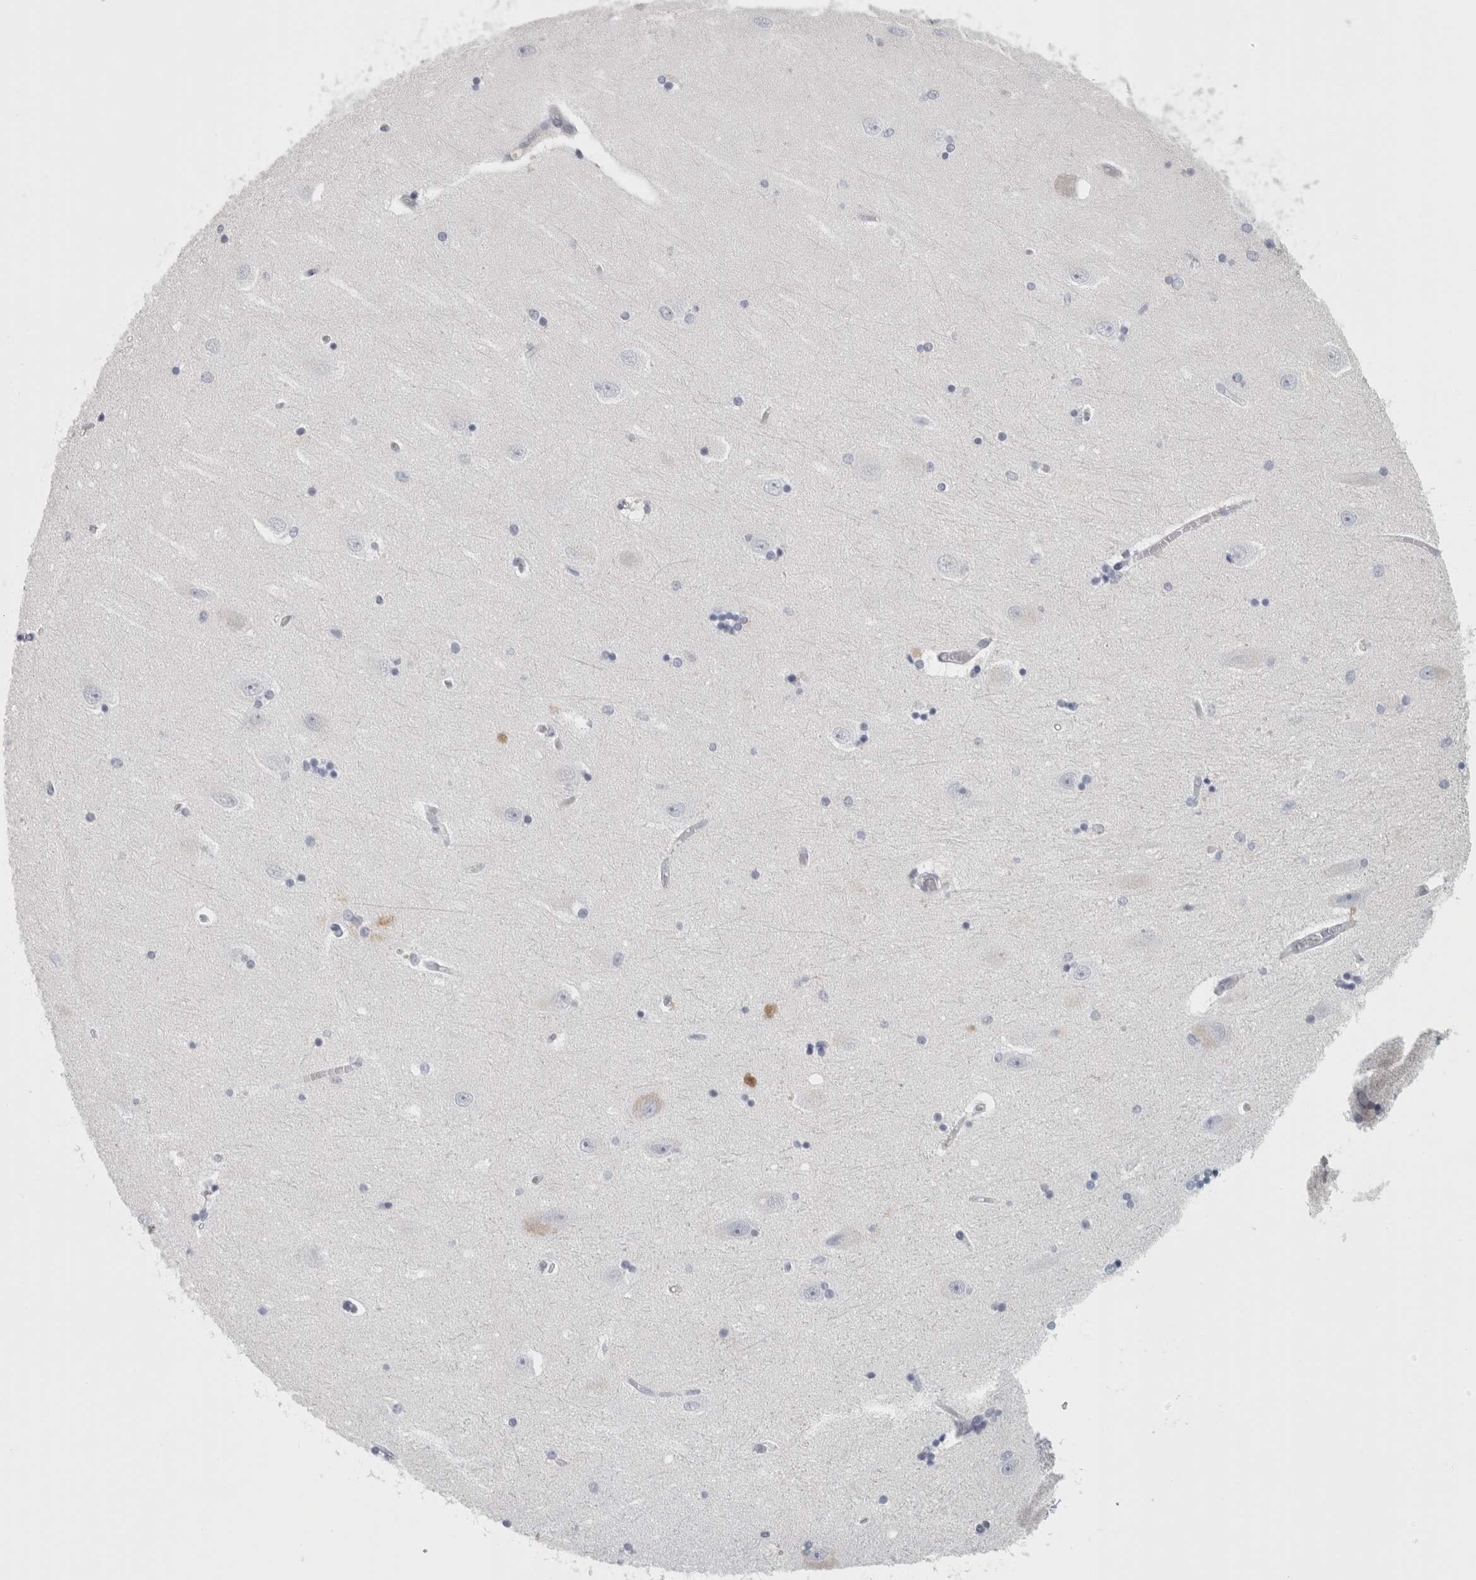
{"staining": {"intensity": "negative", "quantity": "none", "location": "none"}, "tissue": "hippocampus", "cell_type": "Glial cells", "image_type": "normal", "snomed": [{"axis": "morphology", "description": "Normal tissue, NOS"}, {"axis": "topography", "description": "Hippocampus"}], "caption": "DAB (3,3'-diaminobenzidine) immunohistochemical staining of benign hippocampus demonstrates no significant staining in glial cells.", "gene": "SLC28A3", "patient": {"sex": "female", "age": 54}}